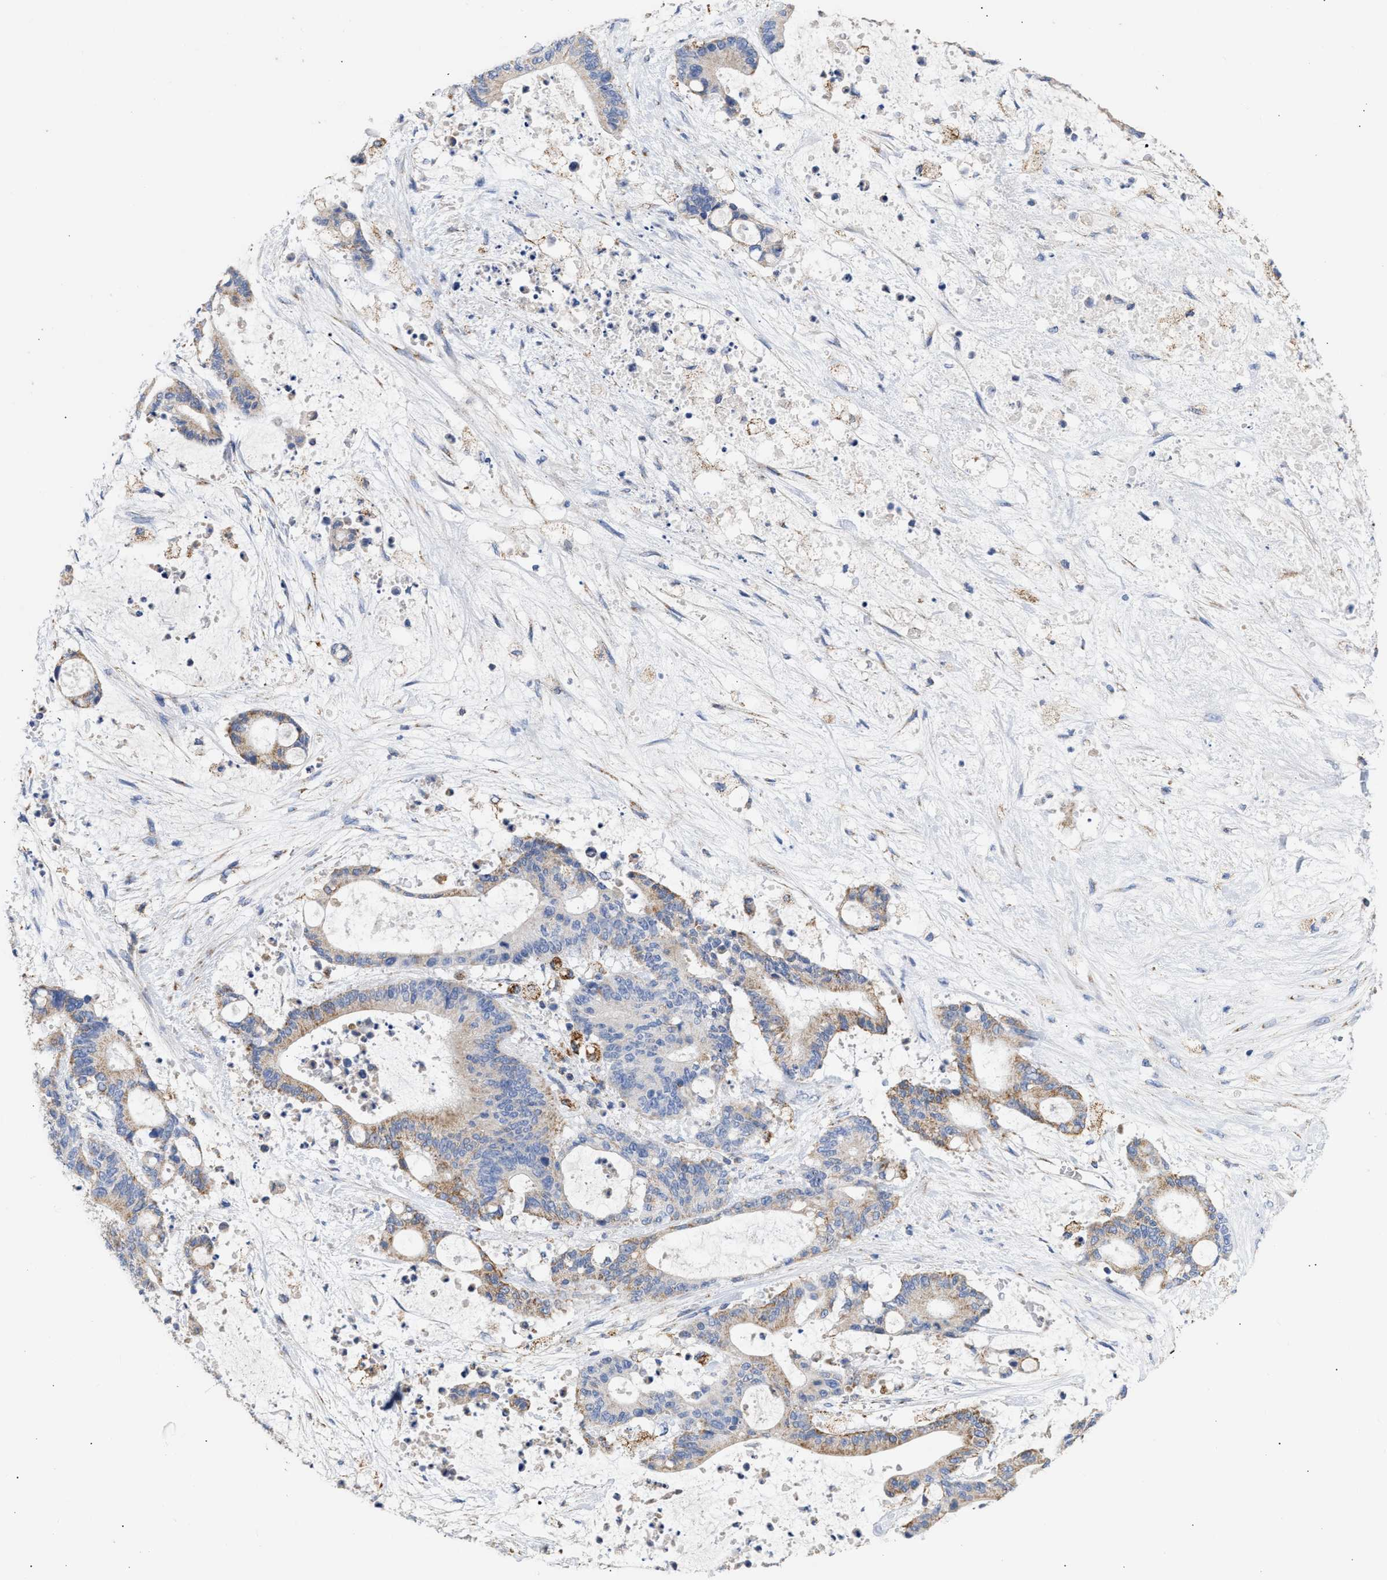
{"staining": {"intensity": "moderate", "quantity": "25%-75%", "location": "cytoplasmic/membranous"}, "tissue": "liver cancer", "cell_type": "Tumor cells", "image_type": "cancer", "snomed": [{"axis": "morphology", "description": "Normal tissue, NOS"}, {"axis": "morphology", "description": "Cholangiocarcinoma"}, {"axis": "topography", "description": "Liver"}, {"axis": "topography", "description": "Peripheral nerve tissue"}], "caption": "Protein analysis of liver cholangiocarcinoma tissue demonstrates moderate cytoplasmic/membranous positivity in approximately 25%-75% of tumor cells.", "gene": "ACOT13", "patient": {"sex": "female", "age": 73}}